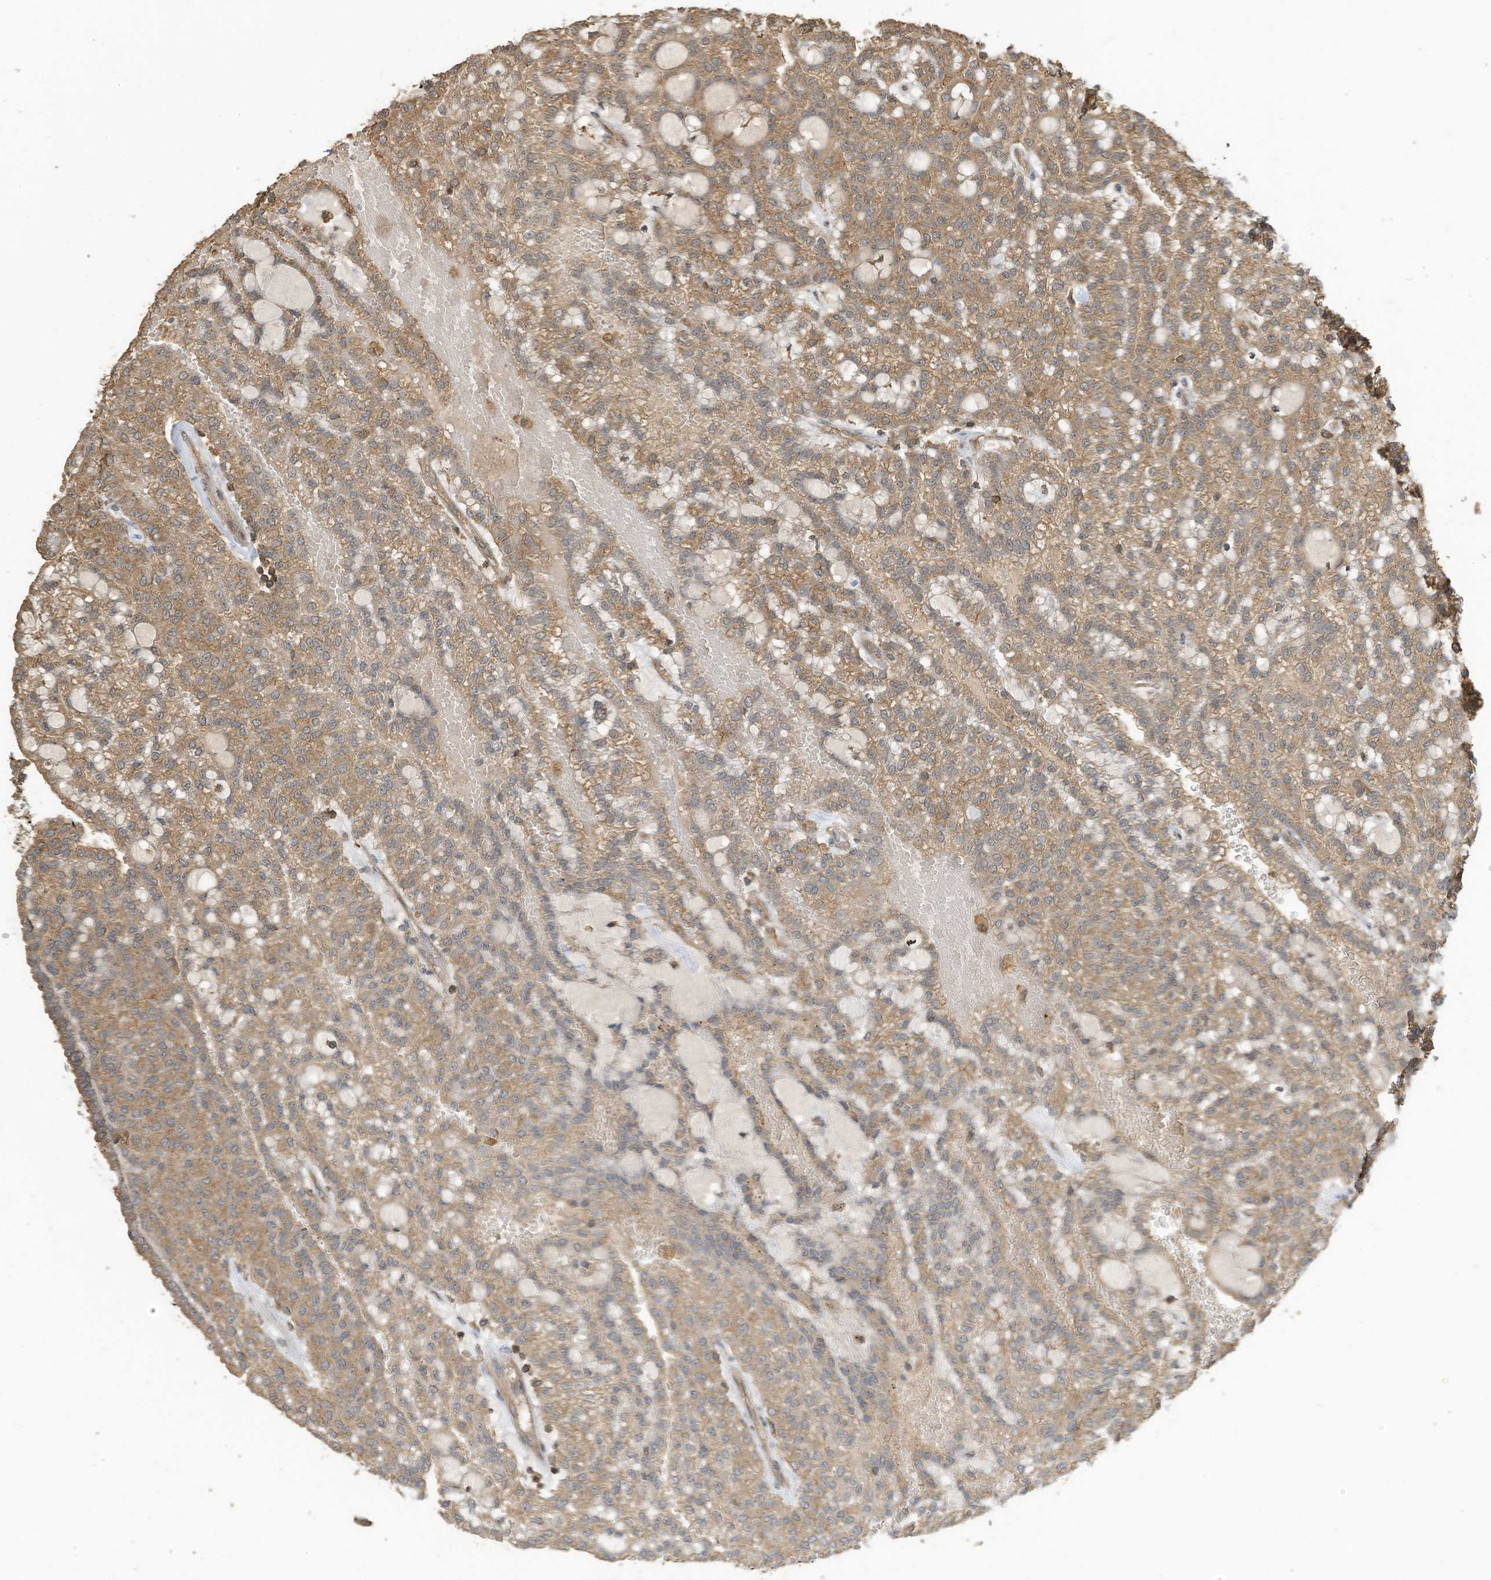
{"staining": {"intensity": "moderate", "quantity": ">75%", "location": "cytoplasmic/membranous"}, "tissue": "renal cancer", "cell_type": "Tumor cells", "image_type": "cancer", "snomed": [{"axis": "morphology", "description": "Adenocarcinoma, NOS"}, {"axis": "topography", "description": "Kidney"}], "caption": "Approximately >75% of tumor cells in human adenocarcinoma (renal) display moderate cytoplasmic/membranous protein expression as visualized by brown immunohistochemical staining.", "gene": "COX10", "patient": {"sex": "male", "age": 63}}